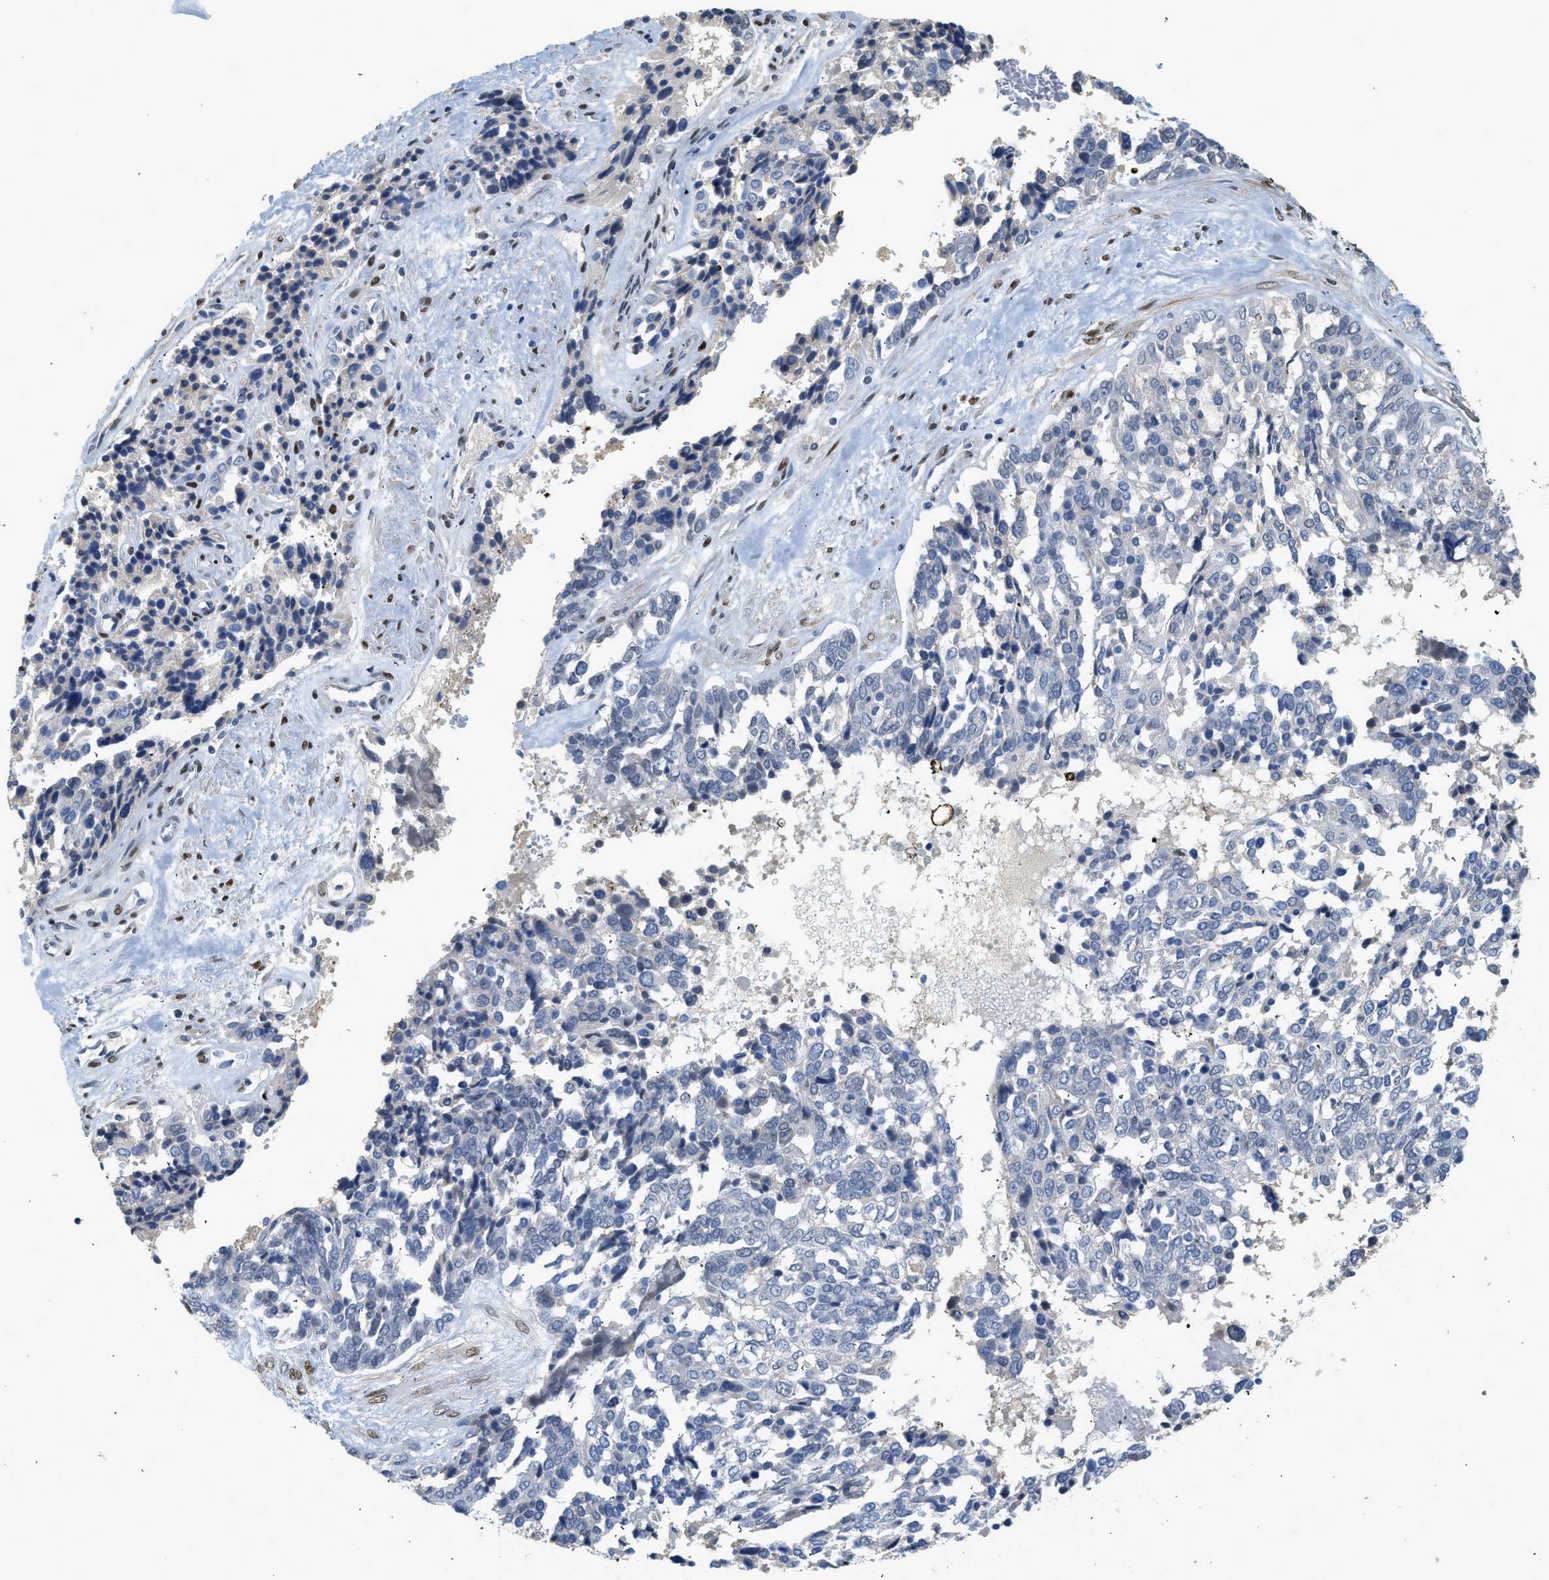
{"staining": {"intensity": "negative", "quantity": "none", "location": "none"}, "tissue": "ovarian cancer", "cell_type": "Tumor cells", "image_type": "cancer", "snomed": [{"axis": "morphology", "description": "Cystadenocarcinoma, serous, NOS"}, {"axis": "topography", "description": "Ovary"}], "caption": "Tumor cells show no significant protein staining in ovarian cancer. Brightfield microscopy of IHC stained with DAB (3,3'-diaminobenzidine) (brown) and hematoxylin (blue), captured at high magnification.", "gene": "ZBTB20", "patient": {"sex": "female", "age": 44}}